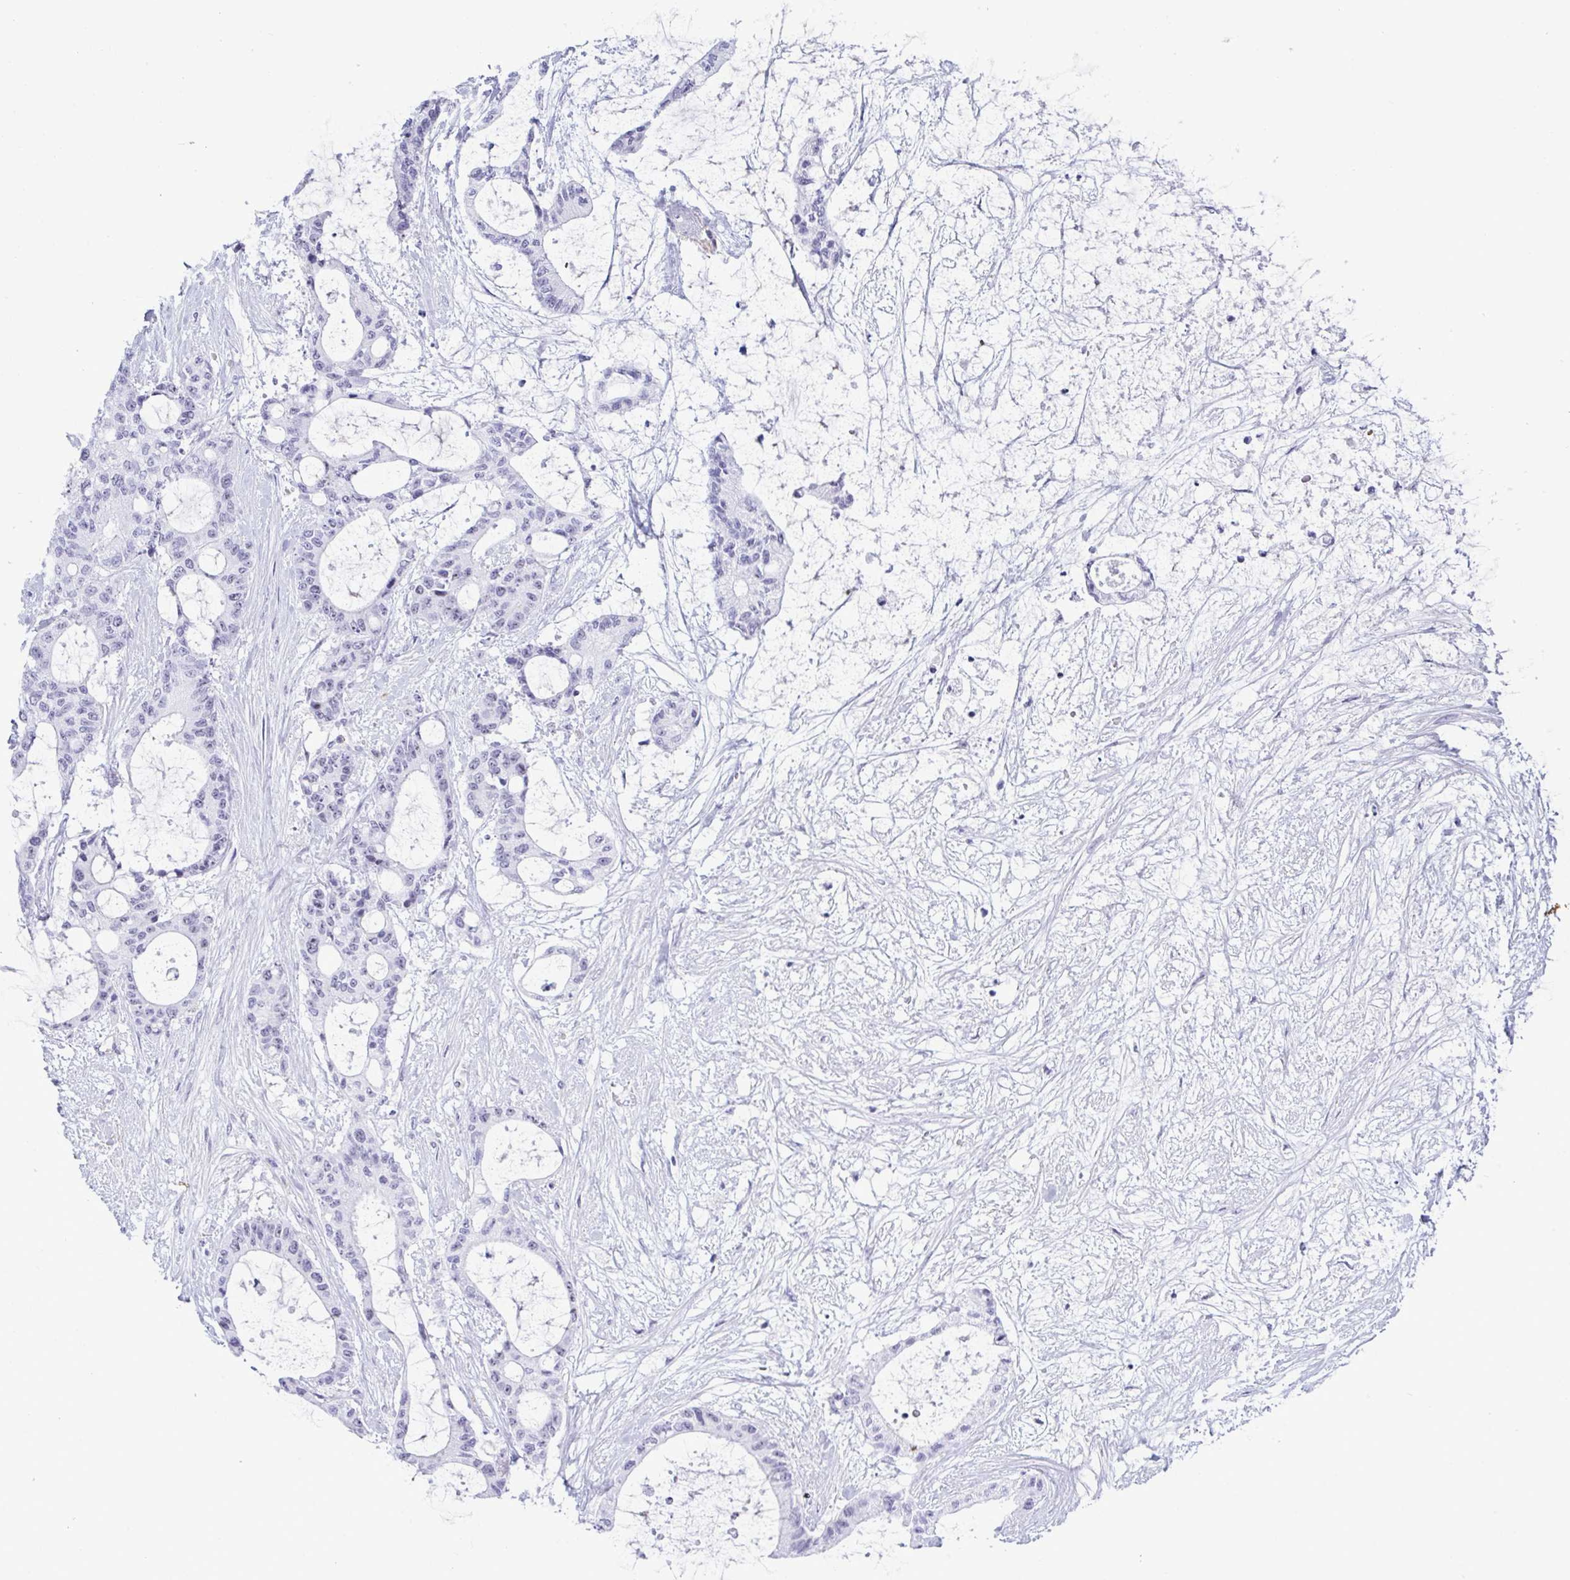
{"staining": {"intensity": "negative", "quantity": "none", "location": "none"}, "tissue": "liver cancer", "cell_type": "Tumor cells", "image_type": "cancer", "snomed": [{"axis": "morphology", "description": "Normal tissue, NOS"}, {"axis": "morphology", "description": "Cholangiocarcinoma"}, {"axis": "topography", "description": "Liver"}, {"axis": "topography", "description": "Peripheral nerve tissue"}], "caption": "Liver cholangiocarcinoma was stained to show a protein in brown. There is no significant expression in tumor cells.", "gene": "ELN", "patient": {"sex": "female", "age": 73}}